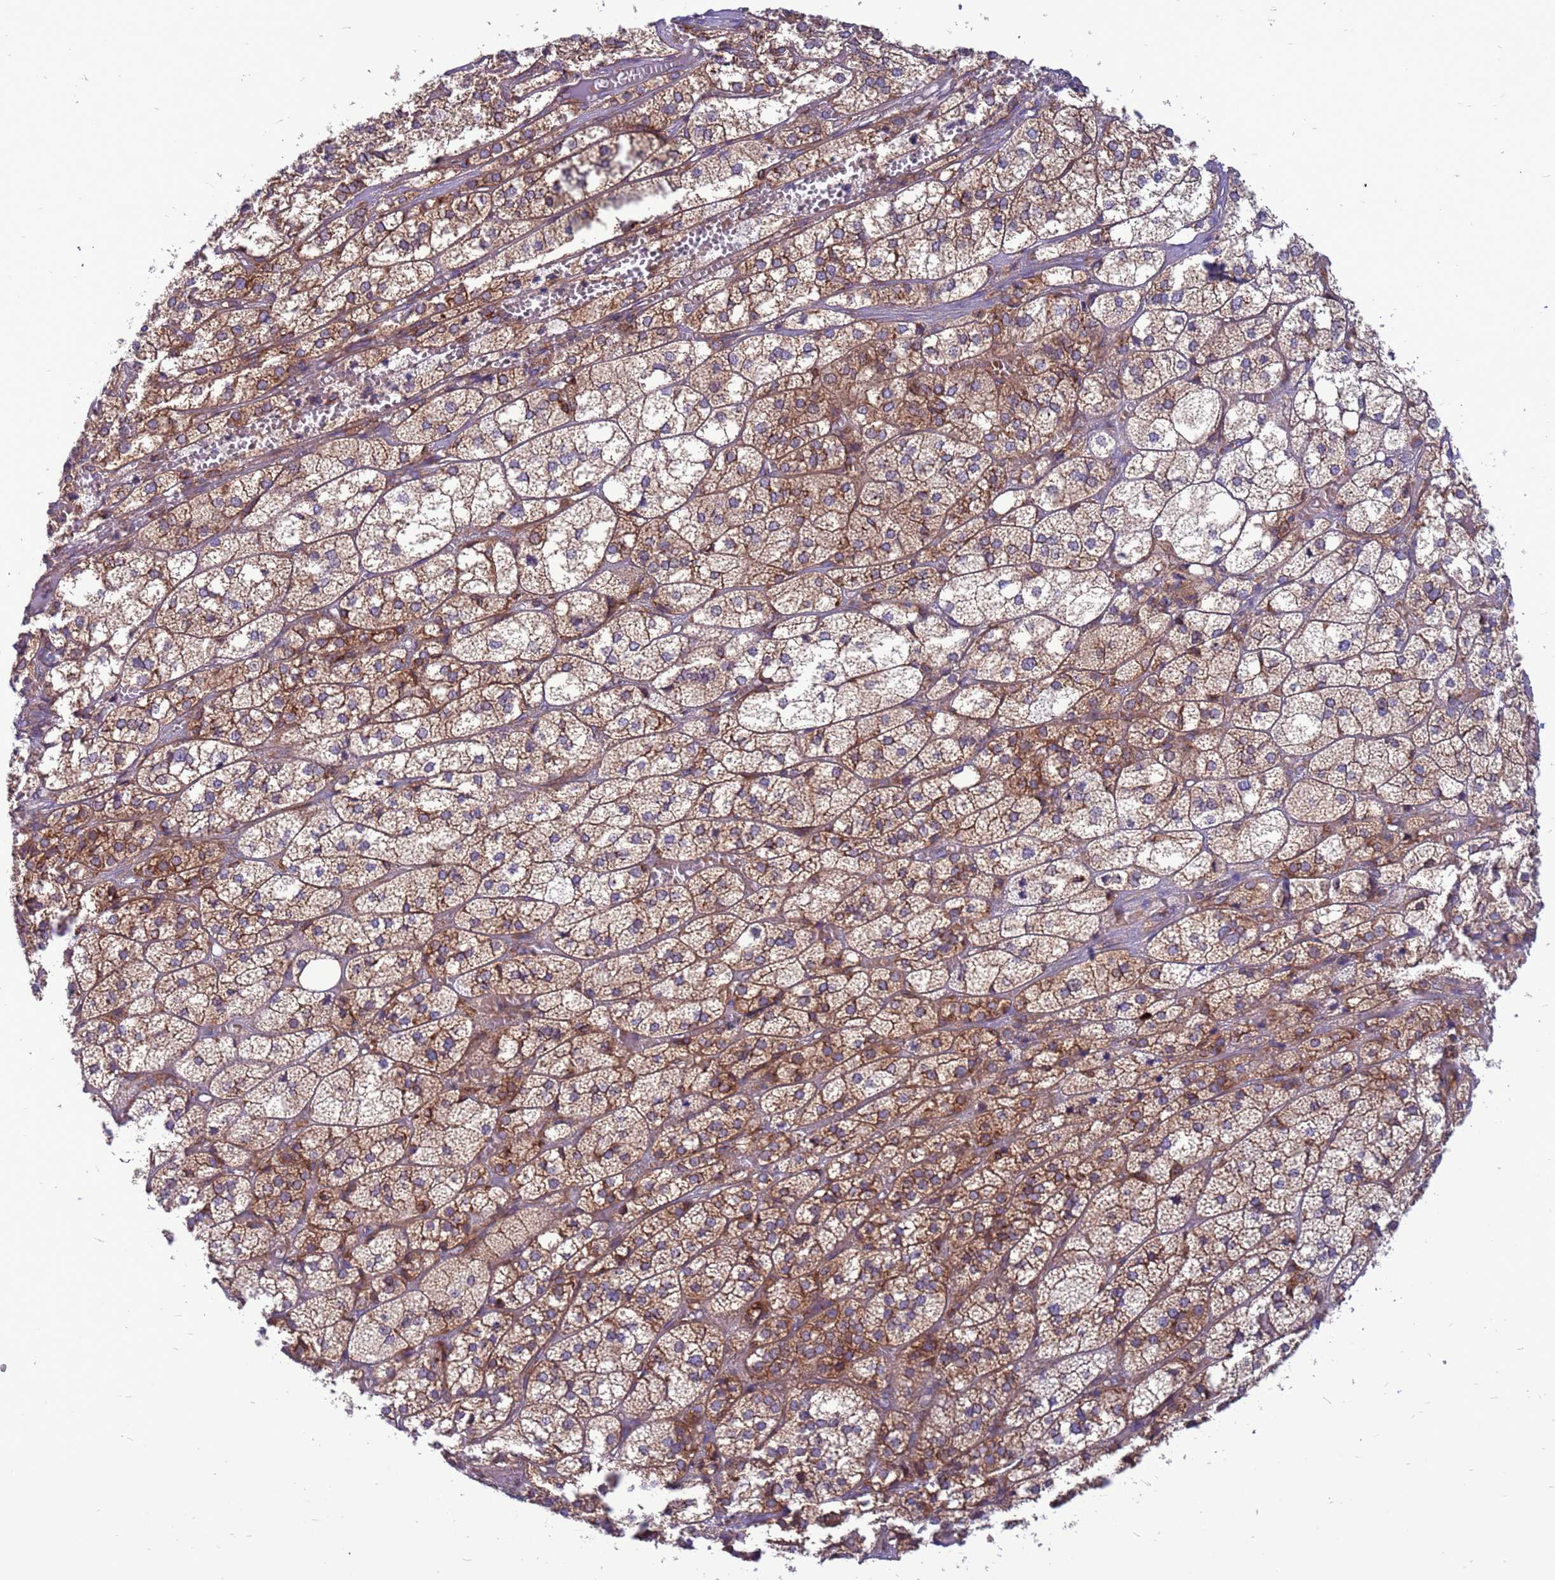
{"staining": {"intensity": "moderate", "quantity": ">75%", "location": "cytoplasmic/membranous"}, "tissue": "adrenal gland", "cell_type": "Glandular cells", "image_type": "normal", "snomed": [{"axis": "morphology", "description": "Normal tissue, NOS"}, {"axis": "topography", "description": "Adrenal gland"}], "caption": "IHC photomicrograph of normal adrenal gland: human adrenal gland stained using immunohistochemistry shows medium levels of moderate protein expression localized specifically in the cytoplasmic/membranous of glandular cells, appearing as a cytoplasmic/membranous brown color.", "gene": "ZC3HAV1", "patient": {"sex": "female", "age": 61}}